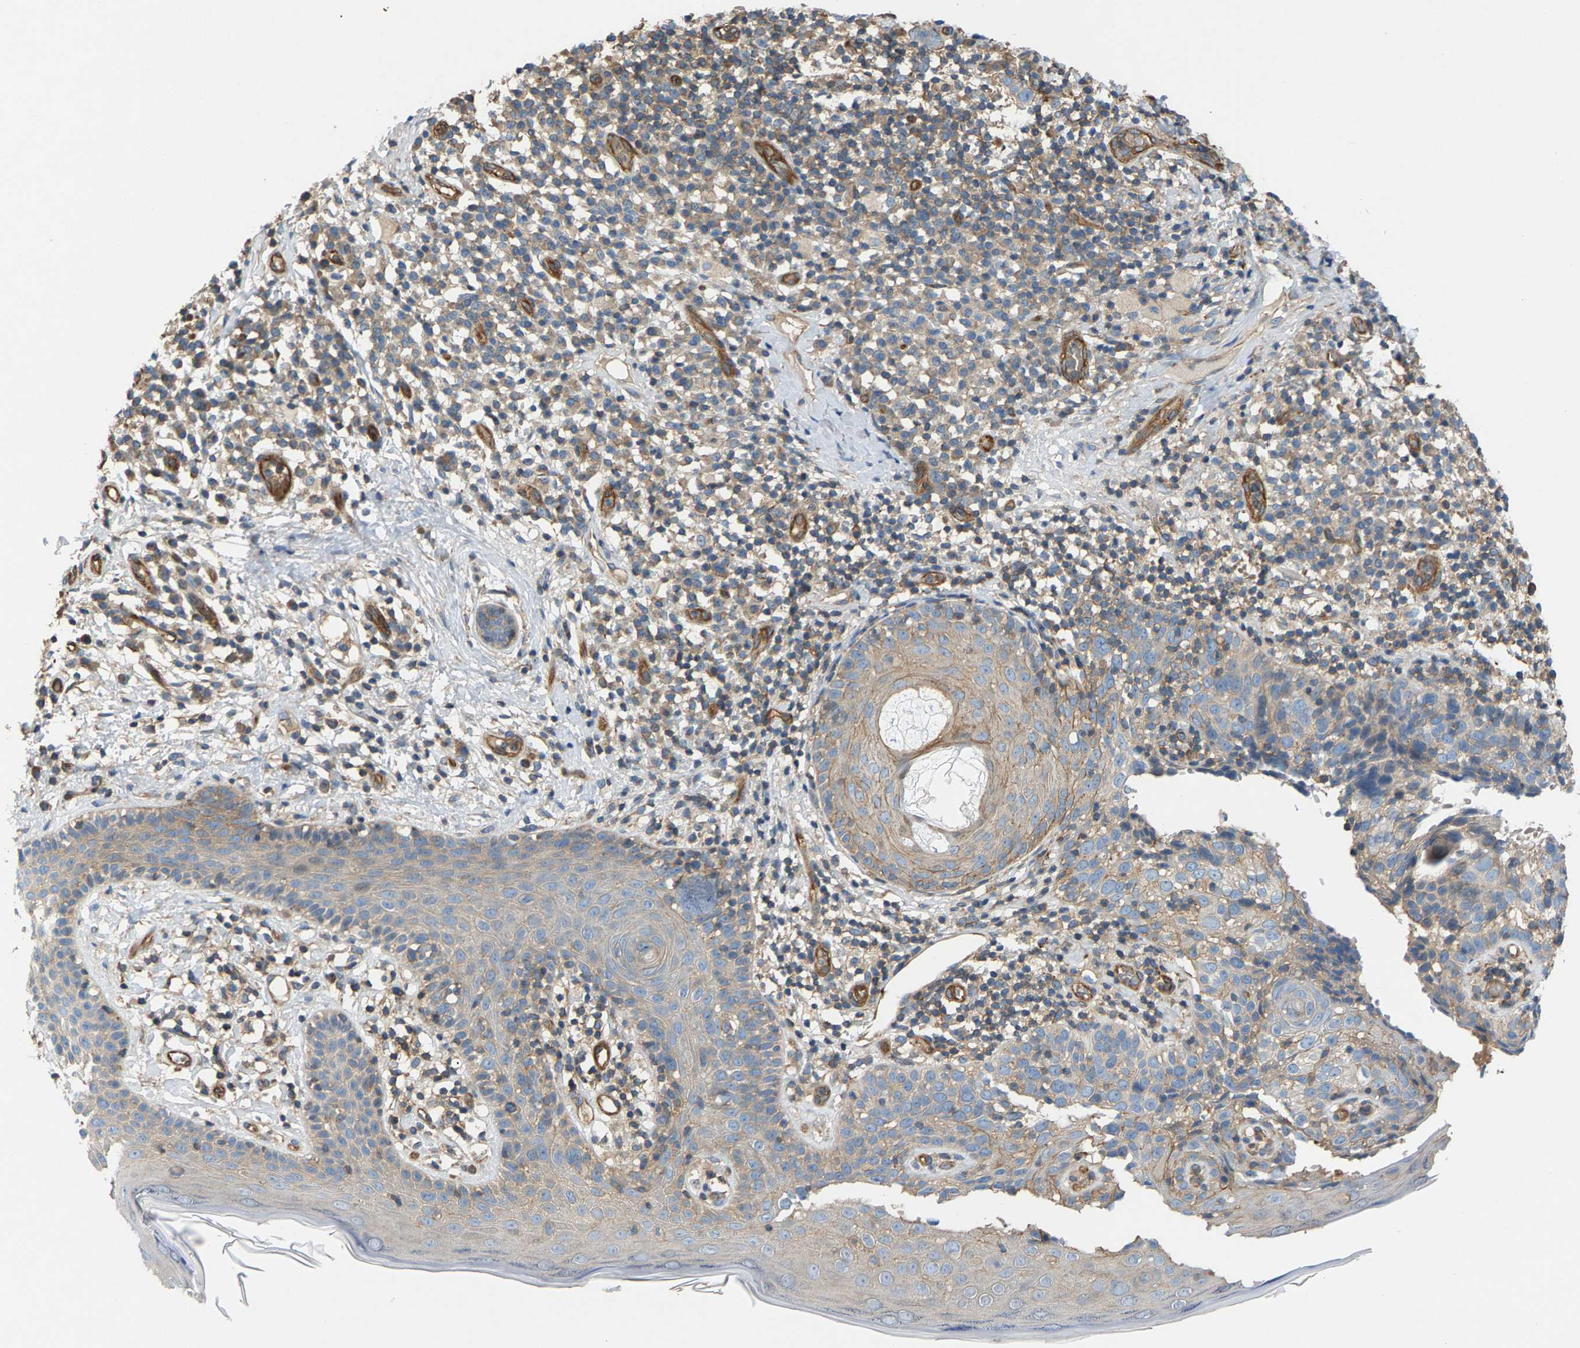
{"staining": {"intensity": "weak", "quantity": "<25%", "location": "cytoplasmic/membranous"}, "tissue": "skin cancer", "cell_type": "Tumor cells", "image_type": "cancer", "snomed": [{"axis": "morphology", "description": "Squamous cell carcinoma in situ, NOS"}, {"axis": "morphology", "description": "Squamous cell carcinoma, NOS"}, {"axis": "topography", "description": "Skin"}], "caption": "Tumor cells are negative for protein expression in human skin cancer.", "gene": "PDCL", "patient": {"sex": "male", "age": 93}}